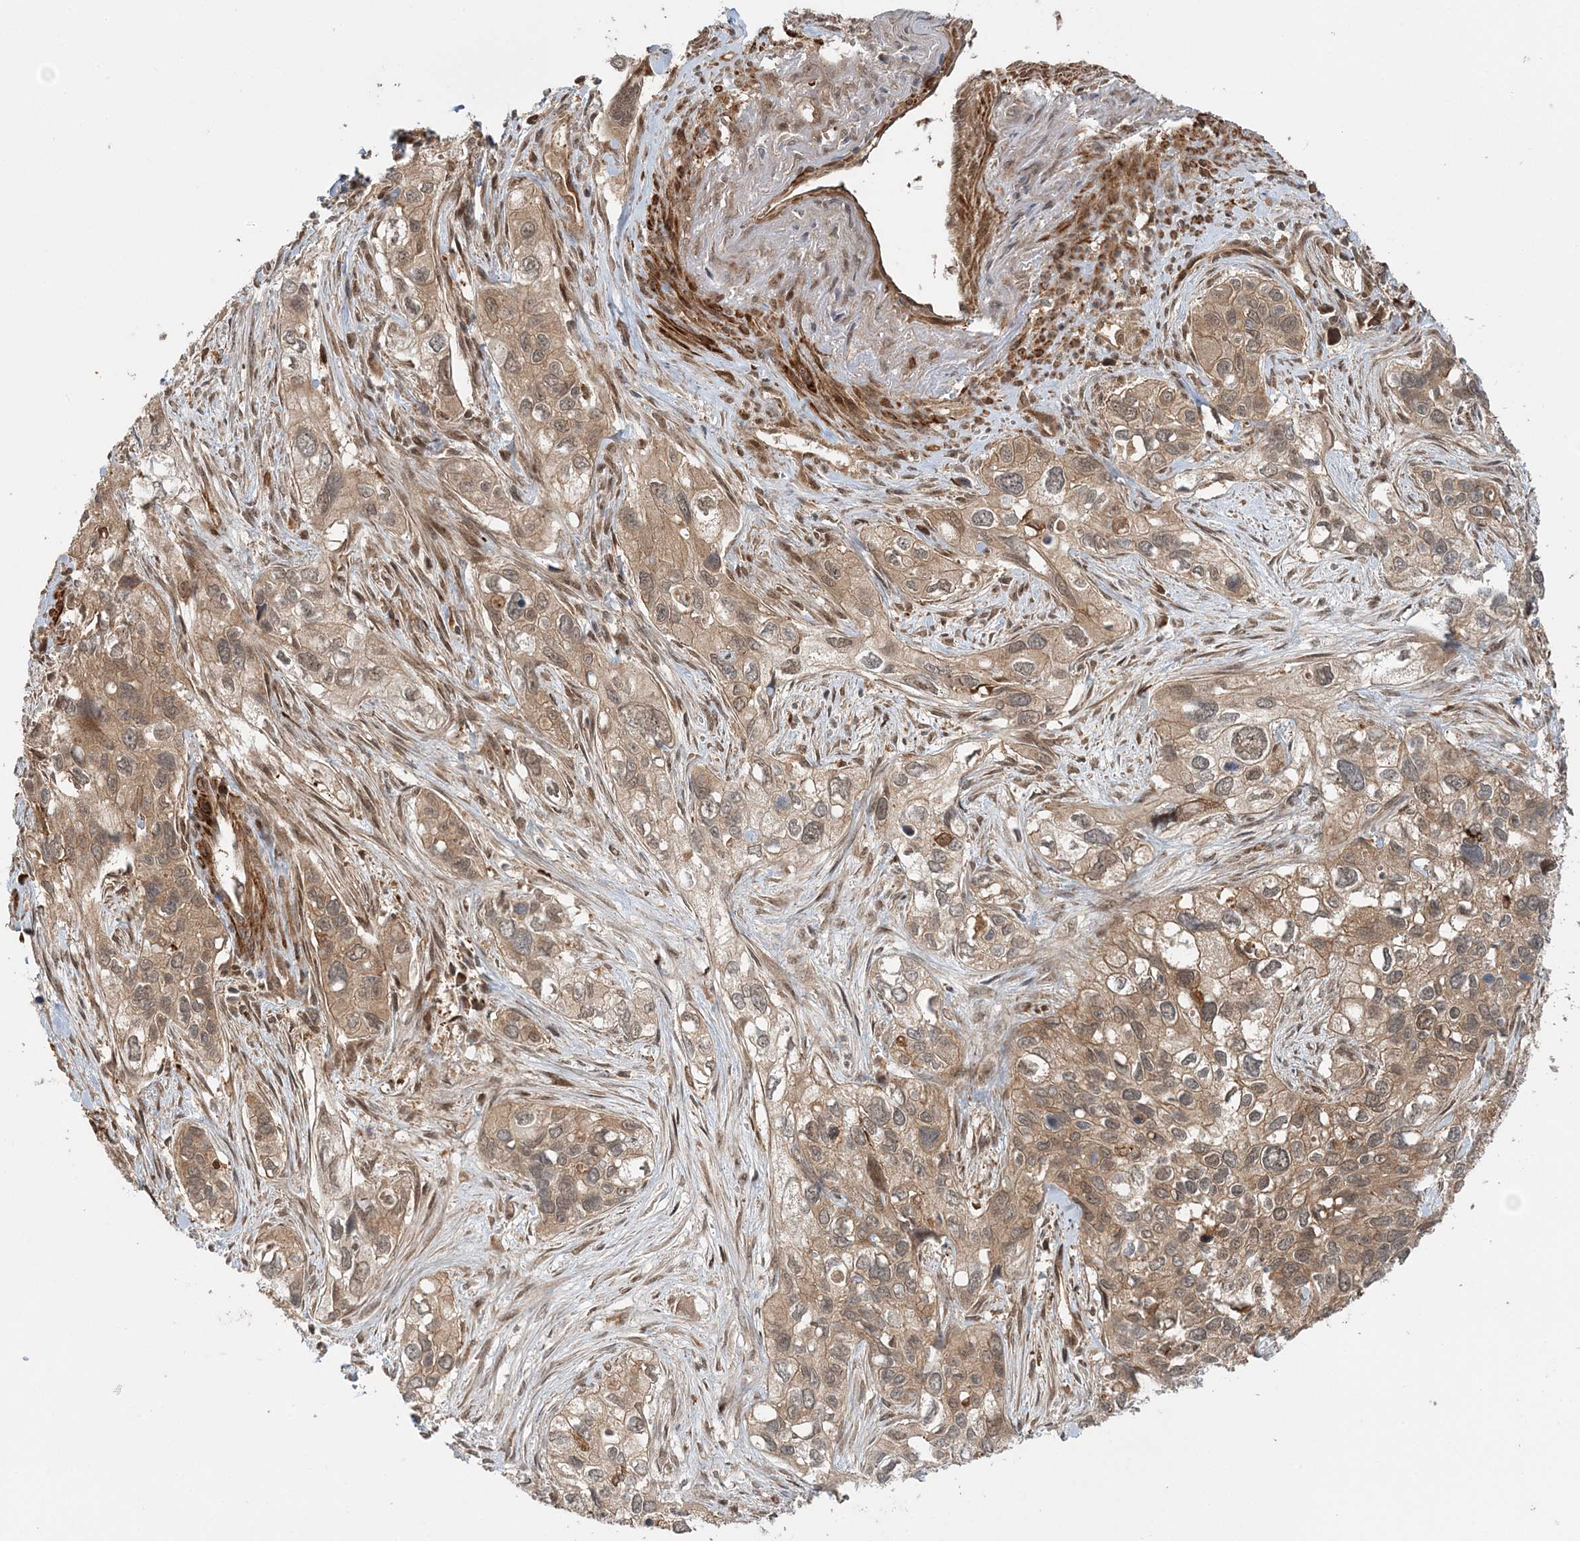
{"staining": {"intensity": "weak", "quantity": ">75%", "location": "cytoplasmic/membranous,nuclear"}, "tissue": "cervical cancer", "cell_type": "Tumor cells", "image_type": "cancer", "snomed": [{"axis": "morphology", "description": "Squamous cell carcinoma, NOS"}, {"axis": "topography", "description": "Cervix"}], "caption": "Weak cytoplasmic/membranous and nuclear positivity is appreciated in approximately >75% of tumor cells in cervical cancer.", "gene": "UBTD2", "patient": {"sex": "female", "age": 55}}